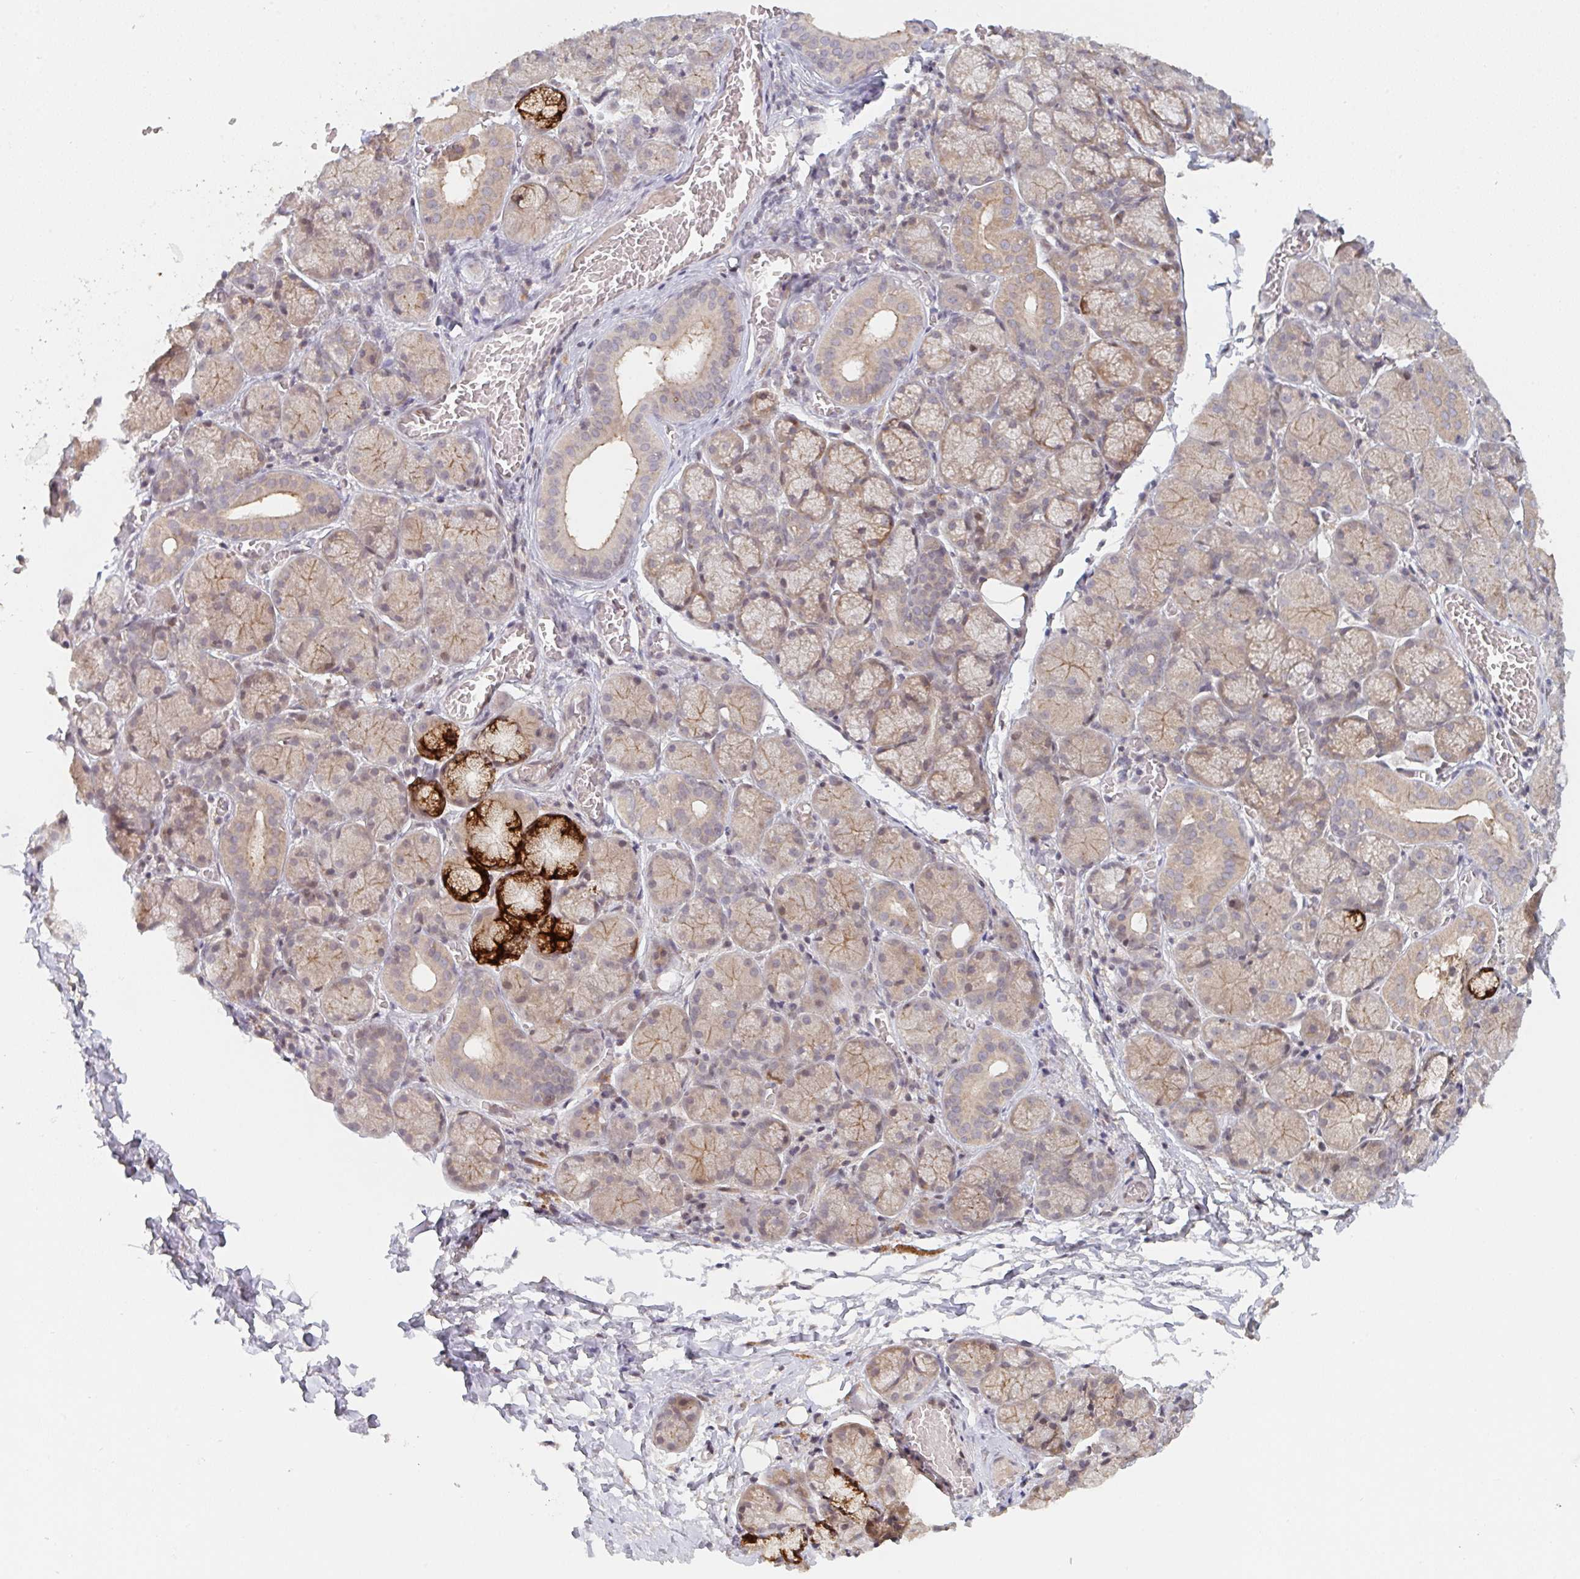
{"staining": {"intensity": "strong", "quantity": "<25%", "location": "cytoplasmic/membranous"}, "tissue": "salivary gland", "cell_type": "Glandular cells", "image_type": "normal", "snomed": [{"axis": "morphology", "description": "Normal tissue, NOS"}, {"axis": "topography", "description": "Salivary gland"}], "caption": "IHC (DAB) staining of normal human salivary gland reveals strong cytoplasmic/membranous protein staining in about <25% of glandular cells.", "gene": "DCST1", "patient": {"sex": "female", "age": 24}}